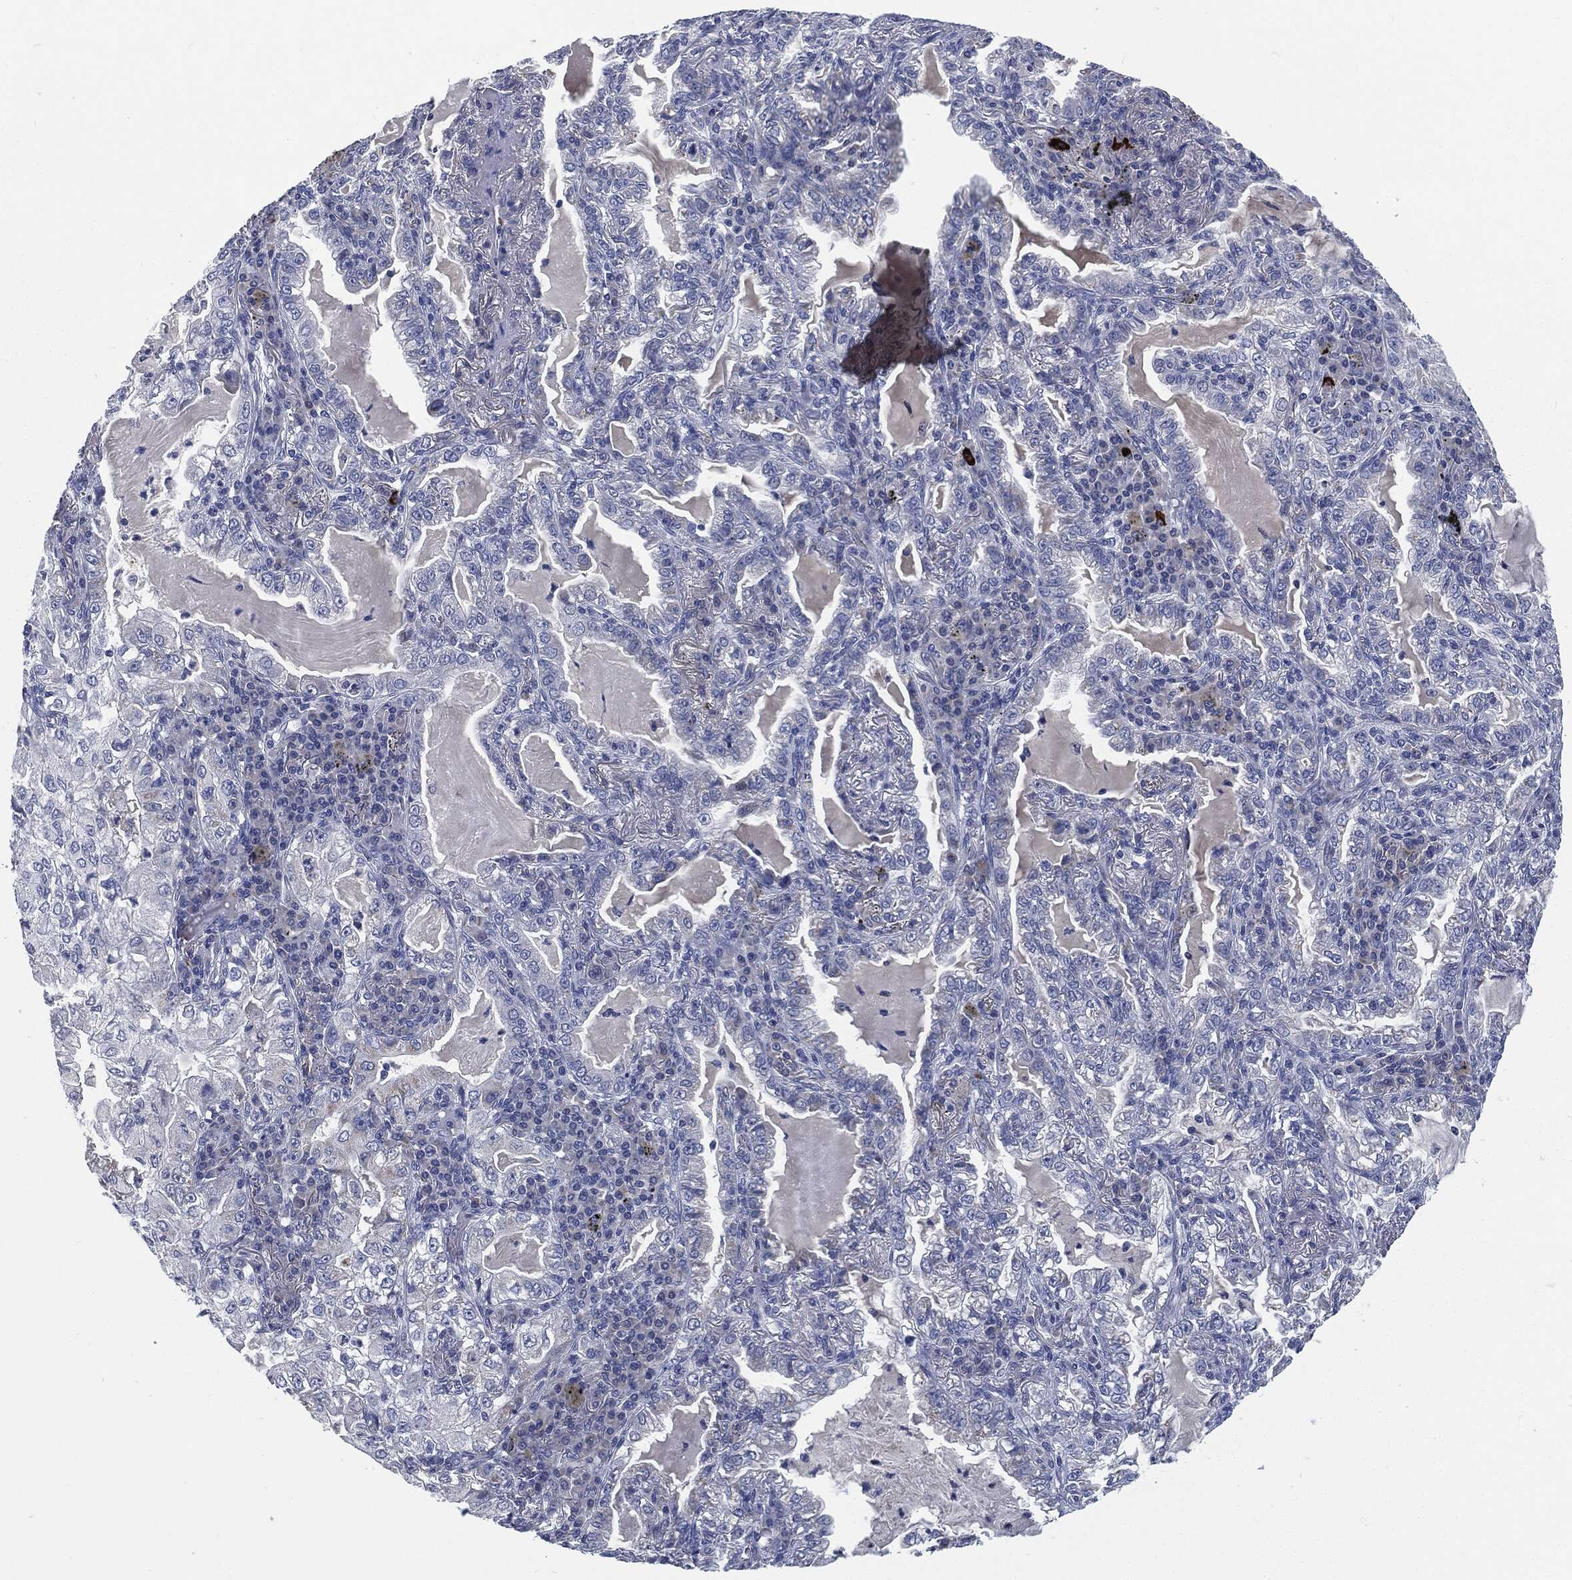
{"staining": {"intensity": "negative", "quantity": "none", "location": "none"}, "tissue": "lung cancer", "cell_type": "Tumor cells", "image_type": "cancer", "snomed": [{"axis": "morphology", "description": "Adenocarcinoma, NOS"}, {"axis": "topography", "description": "Lung"}], "caption": "A photomicrograph of adenocarcinoma (lung) stained for a protein reveals no brown staining in tumor cells. Nuclei are stained in blue.", "gene": "SIGLEC9", "patient": {"sex": "female", "age": 73}}